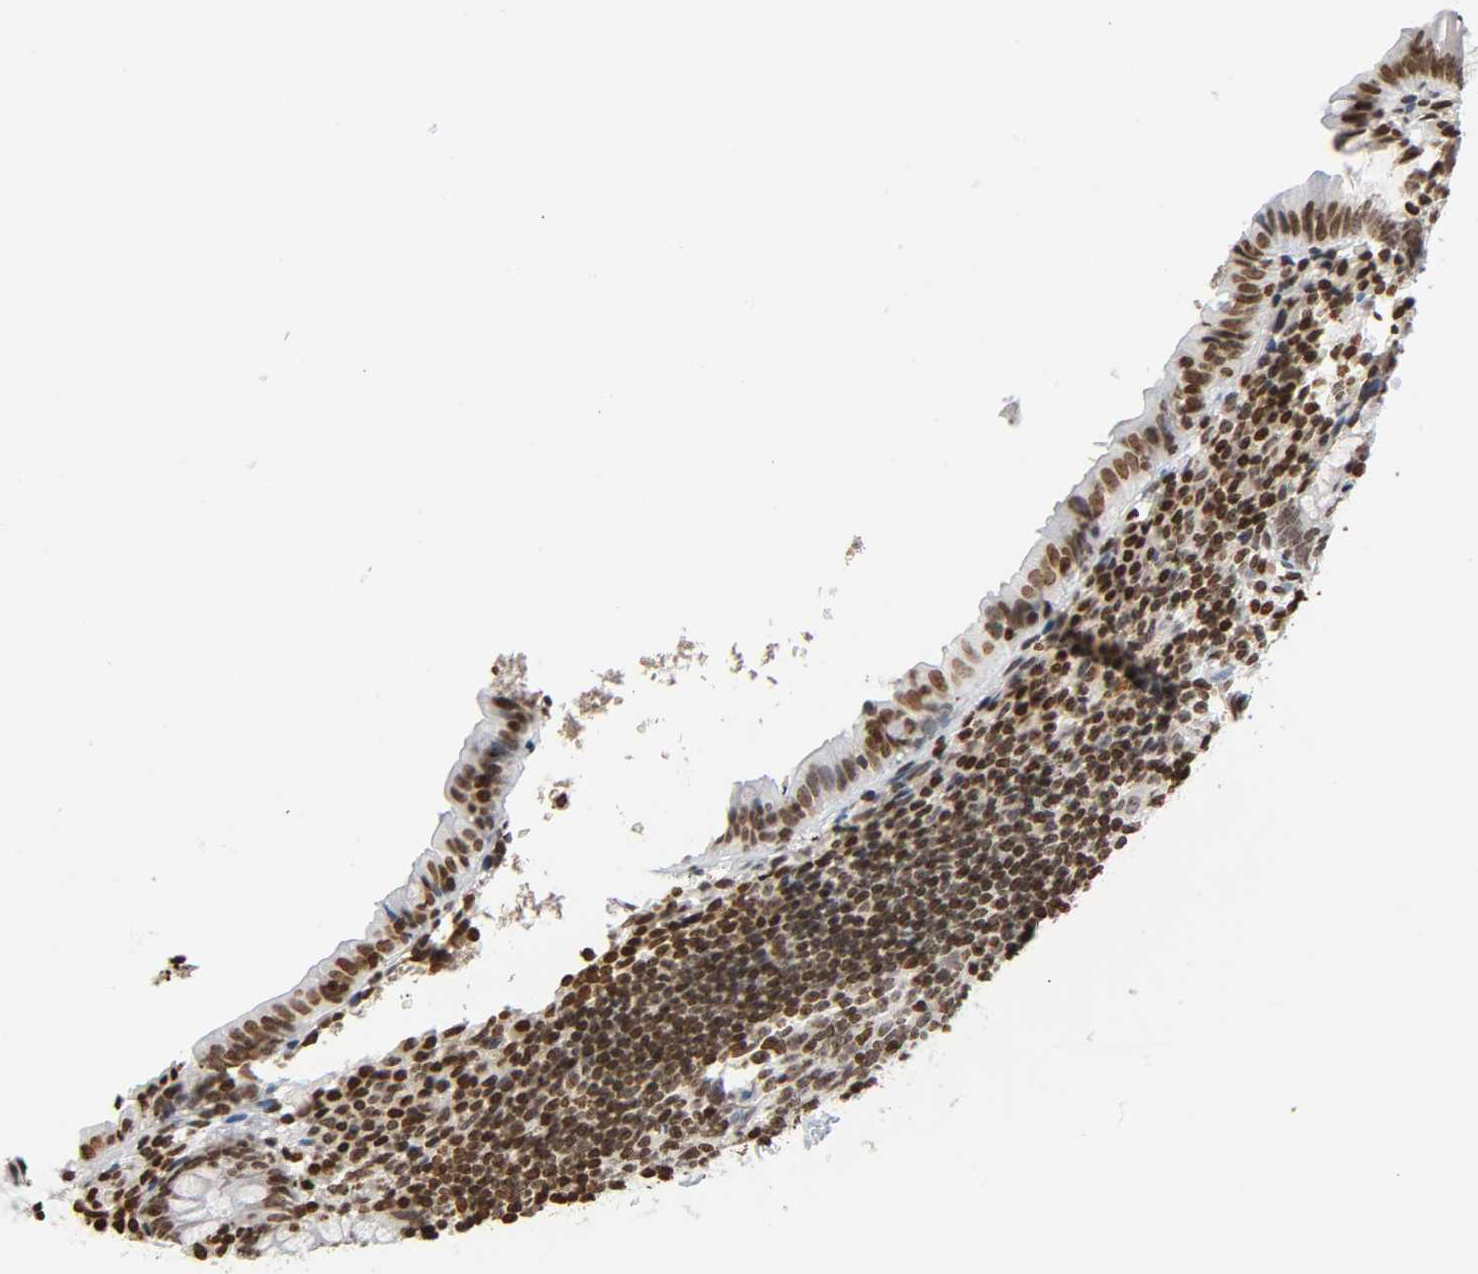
{"staining": {"intensity": "moderate", "quantity": ">75%", "location": "nuclear"}, "tissue": "appendix", "cell_type": "Glandular cells", "image_type": "normal", "snomed": [{"axis": "morphology", "description": "Normal tissue, NOS"}, {"axis": "topography", "description": "Appendix"}], "caption": "Immunohistochemical staining of normal human appendix demonstrates medium levels of moderate nuclear positivity in about >75% of glandular cells. (Brightfield microscopy of DAB IHC at high magnification).", "gene": "HOXA6", "patient": {"sex": "female", "age": 10}}